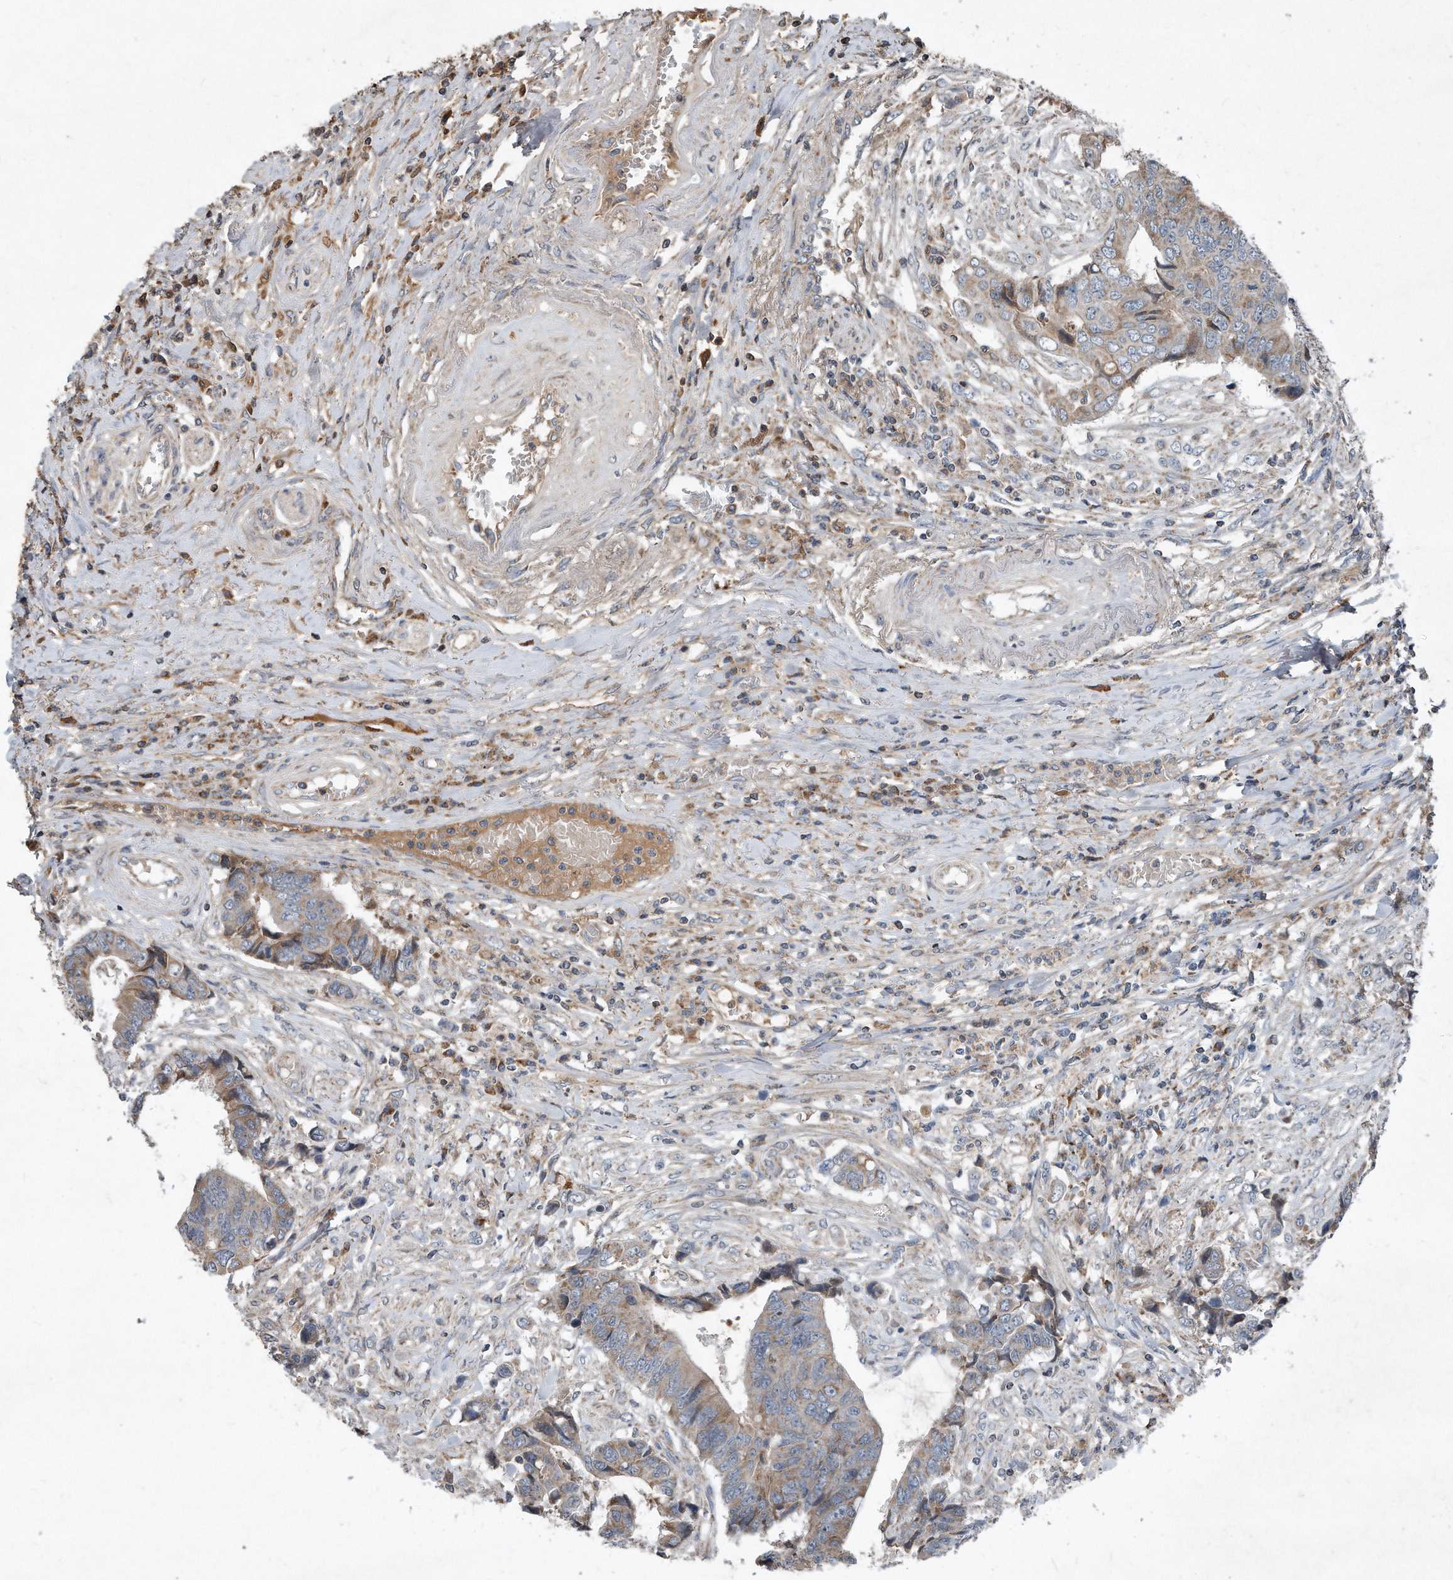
{"staining": {"intensity": "weak", "quantity": ">75%", "location": "cytoplasmic/membranous"}, "tissue": "colorectal cancer", "cell_type": "Tumor cells", "image_type": "cancer", "snomed": [{"axis": "morphology", "description": "Adenocarcinoma, NOS"}, {"axis": "topography", "description": "Rectum"}], "caption": "Brown immunohistochemical staining in colorectal cancer (adenocarcinoma) demonstrates weak cytoplasmic/membranous staining in about >75% of tumor cells.", "gene": "SDHA", "patient": {"sex": "male", "age": 84}}